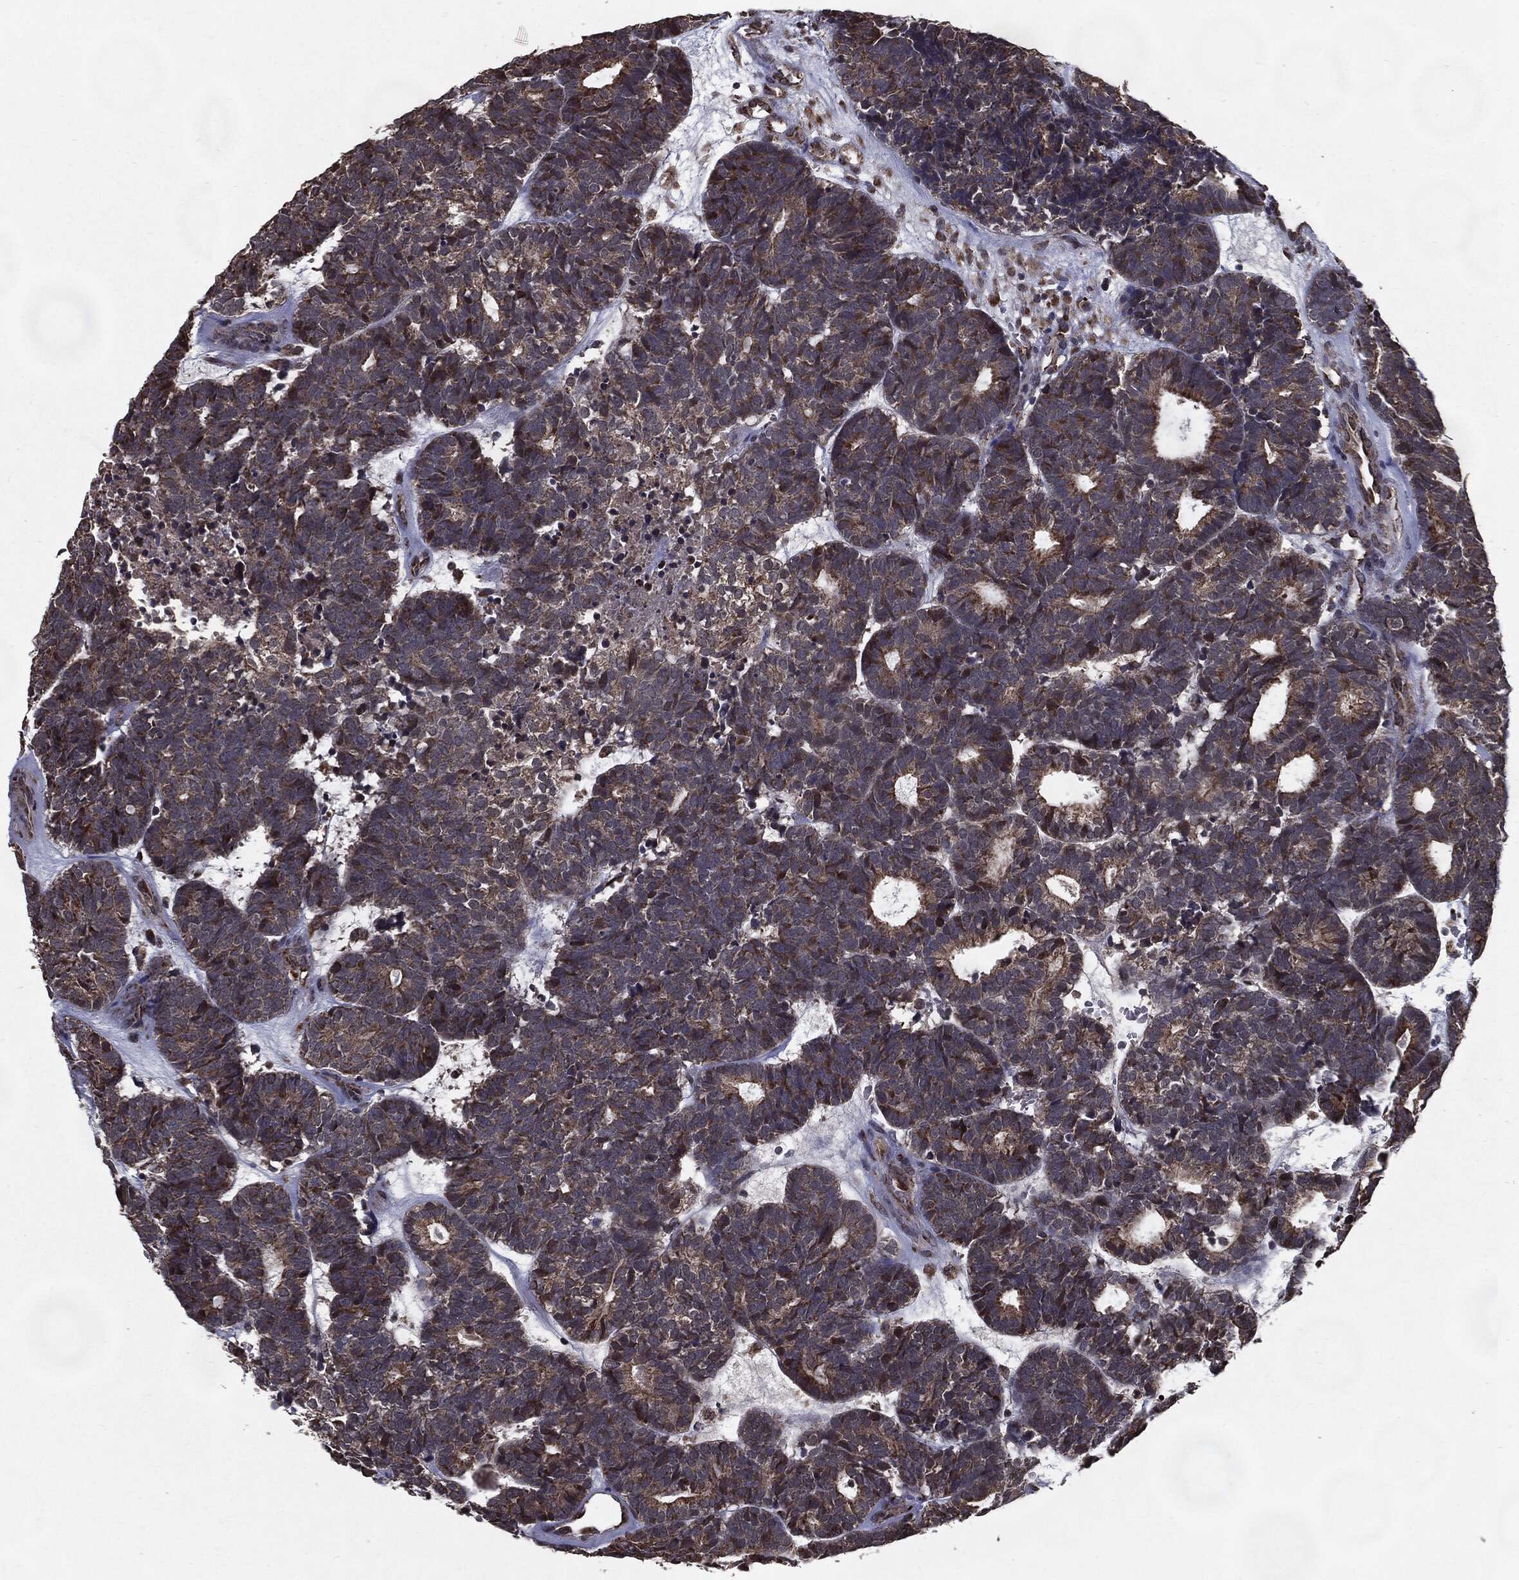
{"staining": {"intensity": "strong", "quantity": "25%-75%", "location": "cytoplasmic/membranous"}, "tissue": "head and neck cancer", "cell_type": "Tumor cells", "image_type": "cancer", "snomed": [{"axis": "morphology", "description": "Adenocarcinoma, NOS"}, {"axis": "topography", "description": "Head-Neck"}], "caption": "The immunohistochemical stain shows strong cytoplasmic/membranous positivity in tumor cells of head and neck cancer (adenocarcinoma) tissue.", "gene": "HDAC5", "patient": {"sex": "female", "age": 81}}